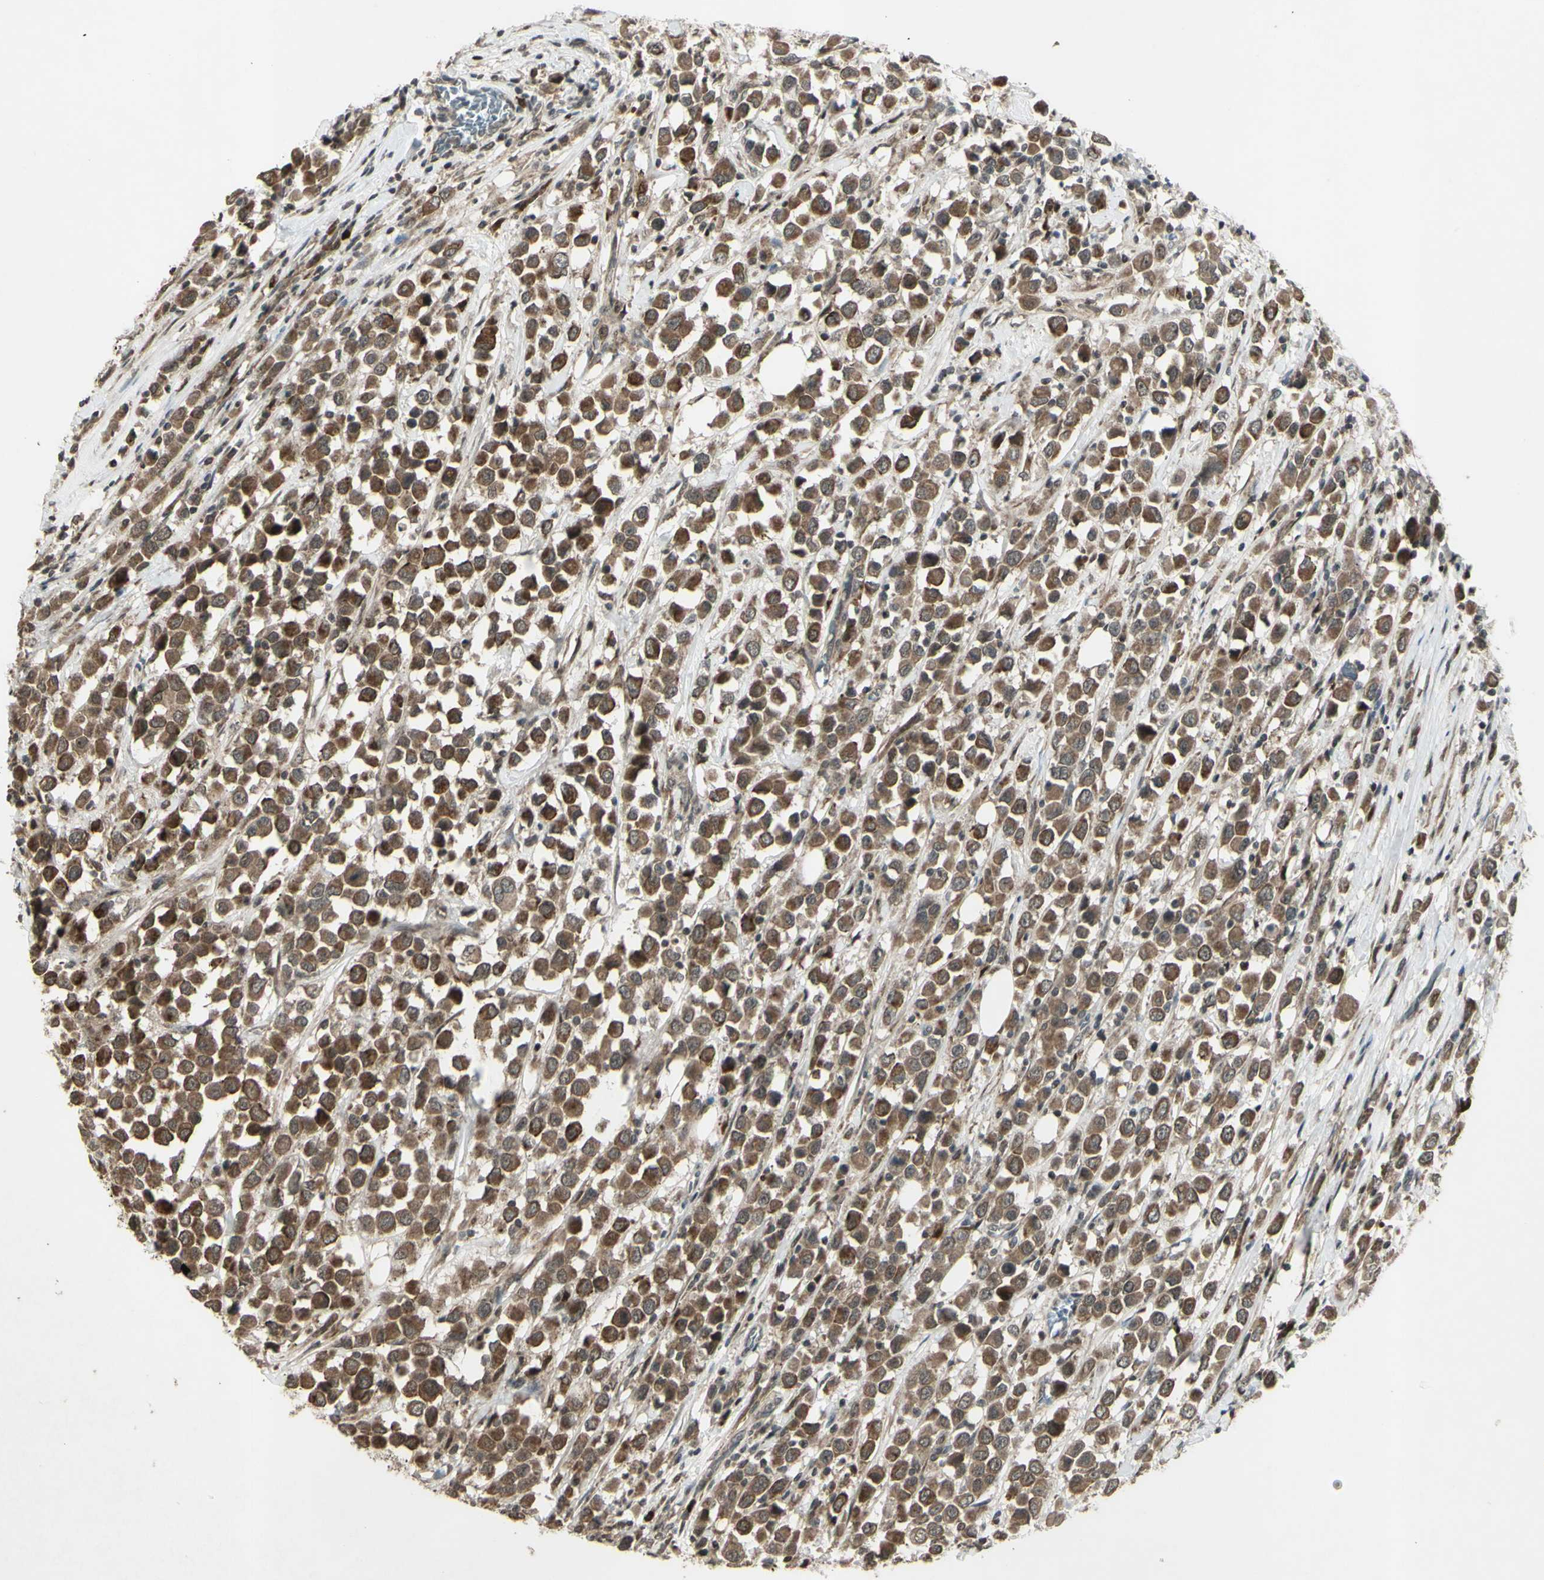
{"staining": {"intensity": "moderate", "quantity": ">75%", "location": "cytoplasmic/membranous,nuclear"}, "tissue": "breast cancer", "cell_type": "Tumor cells", "image_type": "cancer", "snomed": [{"axis": "morphology", "description": "Duct carcinoma"}, {"axis": "topography", "description": "Breast"}], "caption": "IHC image of neoplastic tissue: human breast cancer (intraductal carcinoma) stained using immunohistochemistry exhibits medium levels of moderate protein expression localized specifically in the cytoplasmic/membranous and nuclear of tumor cells, appearing as a cytoplasmic/membranous and nuclear brown color.", "gene": "BLNK", "patient": {"sex": "female", "age": 61}}